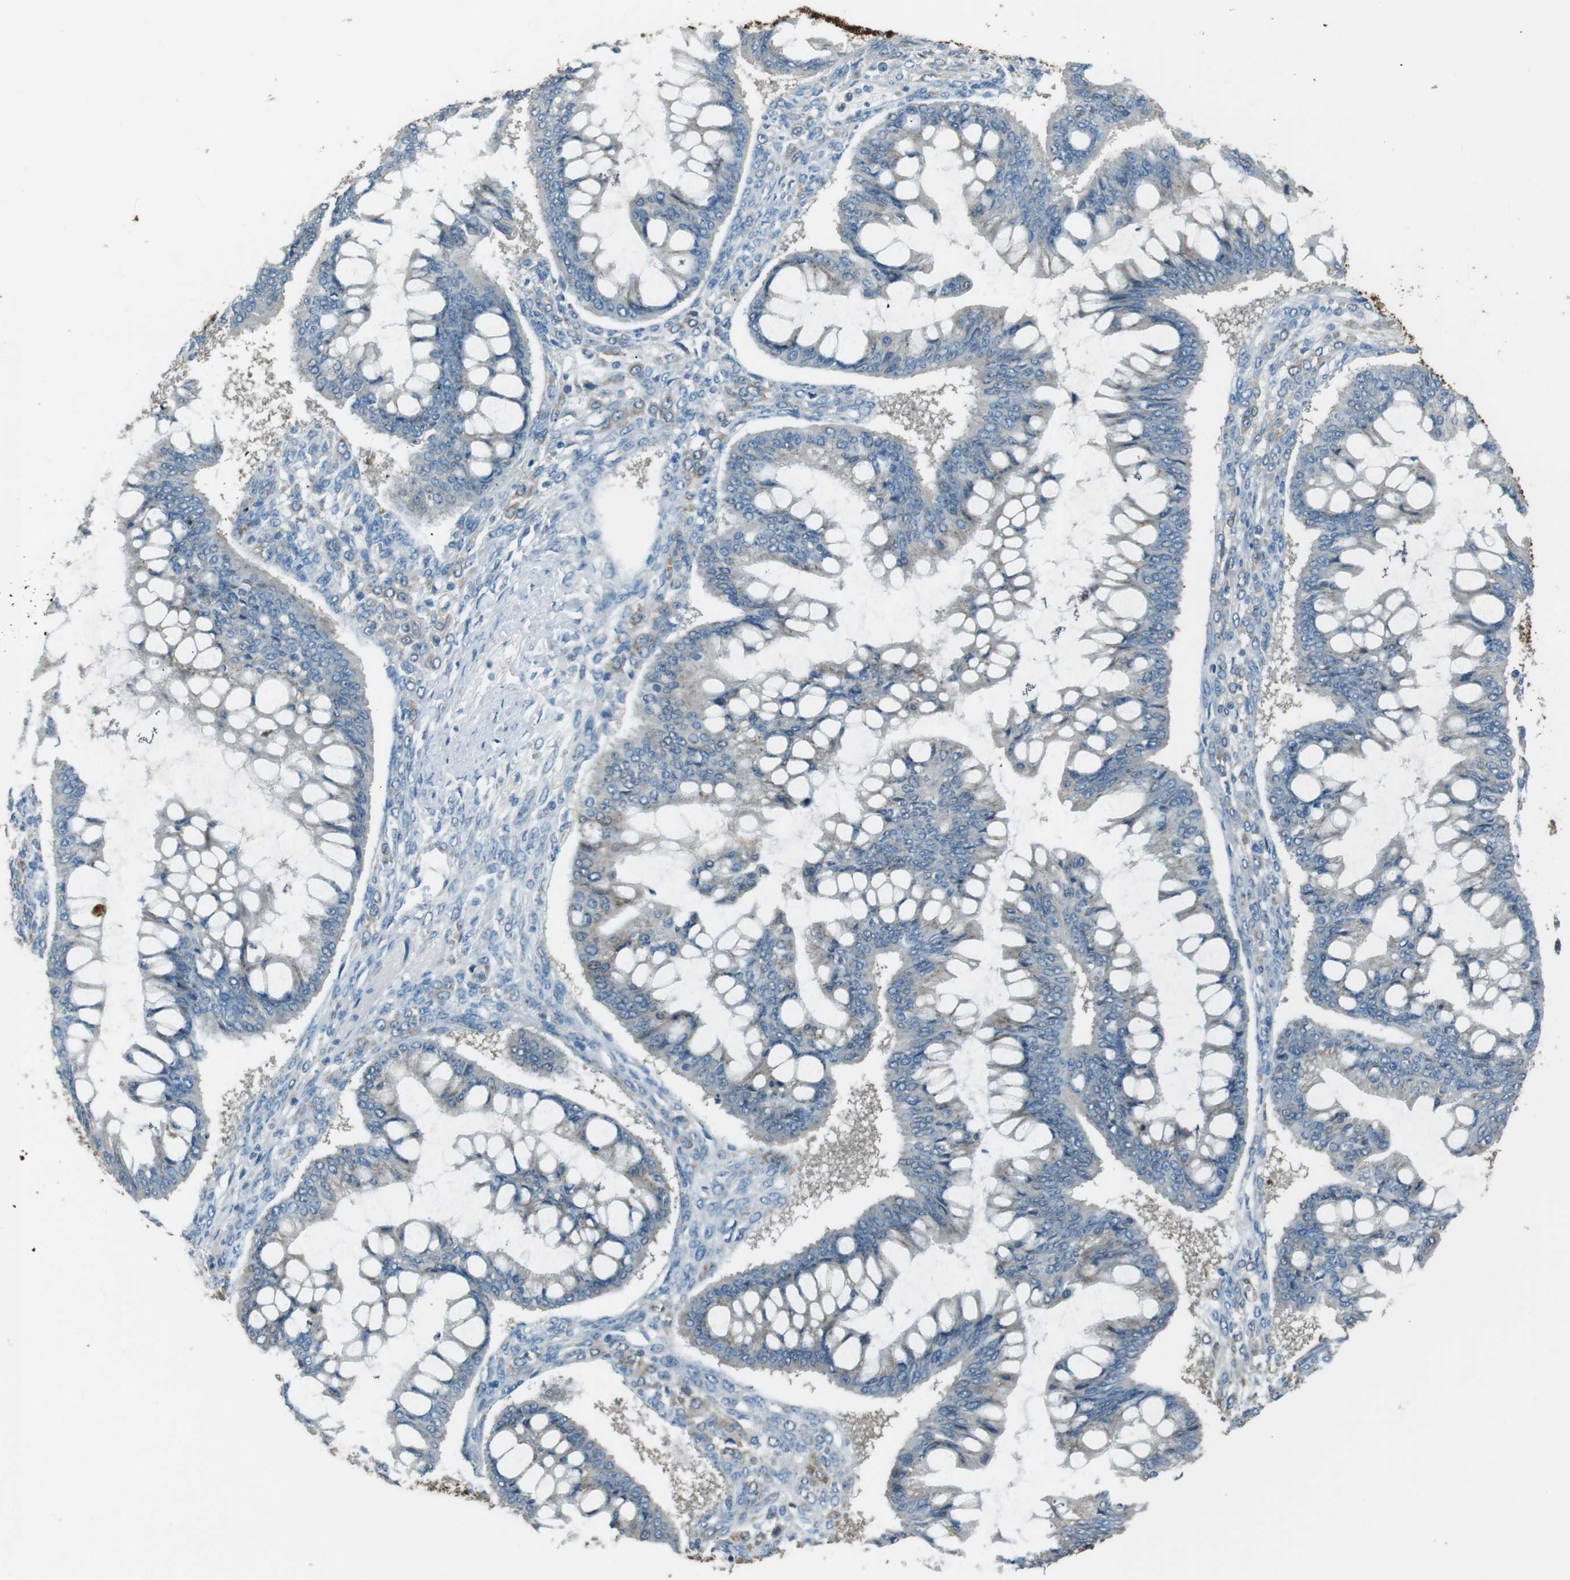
{"staining": {"intensity": "negative", "quantity": "none", "location": "none"}, "tissue": "ovarian cancer", "cell_type": "Tumor cells", "image_type": "cancer", "snomed": [{"axis": "morphology", "description": "Cystadenocarcinoma, mucinous, NOS"}, {"axis": "topography", "description": "Ovary"}], "caption": "An image of human ovarian cancer (mucinous cystadenocarcinoma) is negative for staining in tumor cells.", "gene": "MFAP3", "patient": {"sex": "female", "age": 73}}